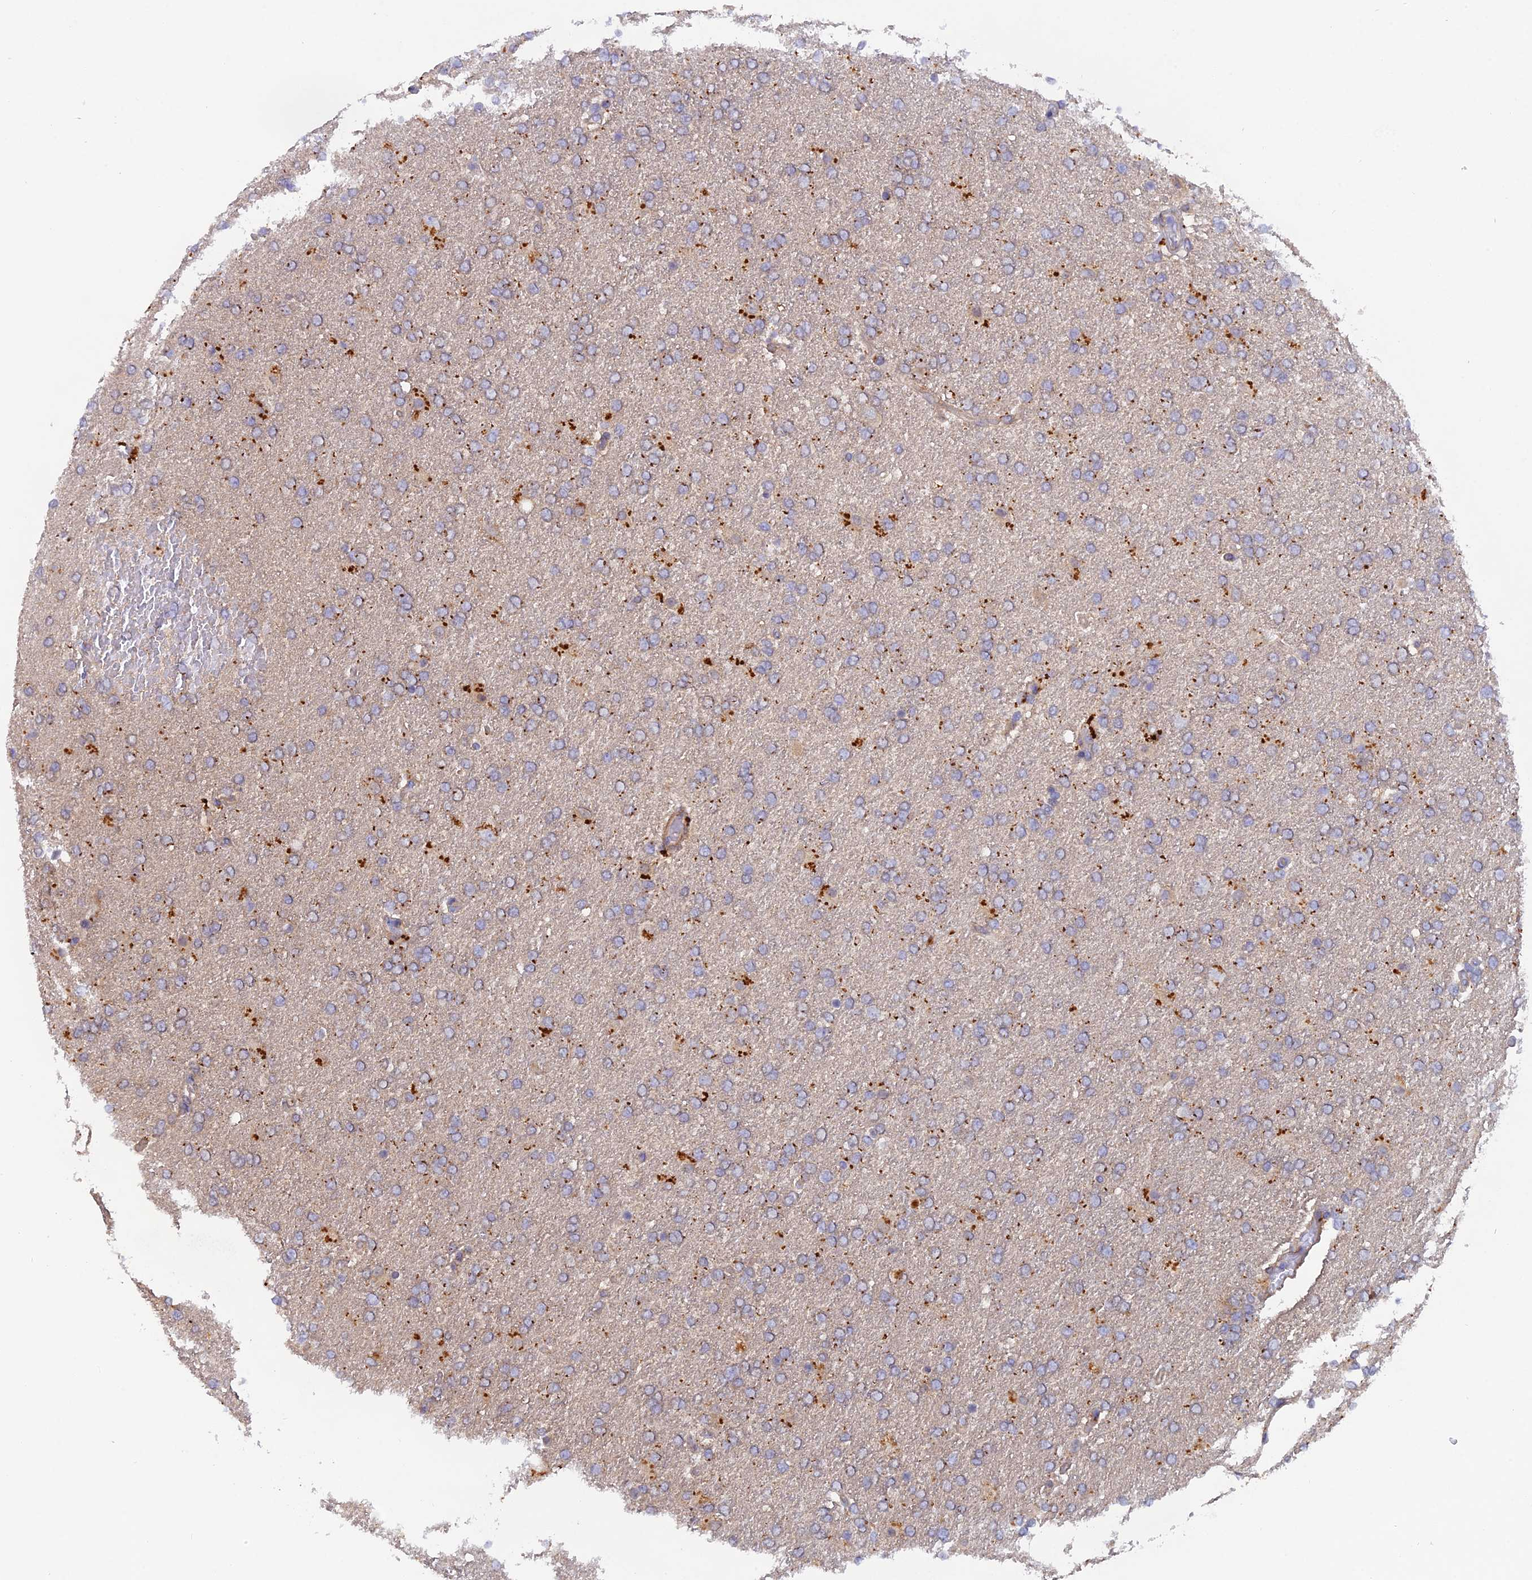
{"staining": {"intensity": "negative", "quantity": "none", "location": "none"}, "tissue": "glioma", "cell_type": "Tumor cells", "image_type": "cancer", "snomed": [{"axis": "morphology", "description": "Glioma, malignant, High grade"}, {"axis": "topography", "description": "Brain"}], "caption": "There is no significant staining in tumor cells of high-grade glioma (malignant).", "gene": "FZR1", "patient": {"sex": "male", "age": 72}}